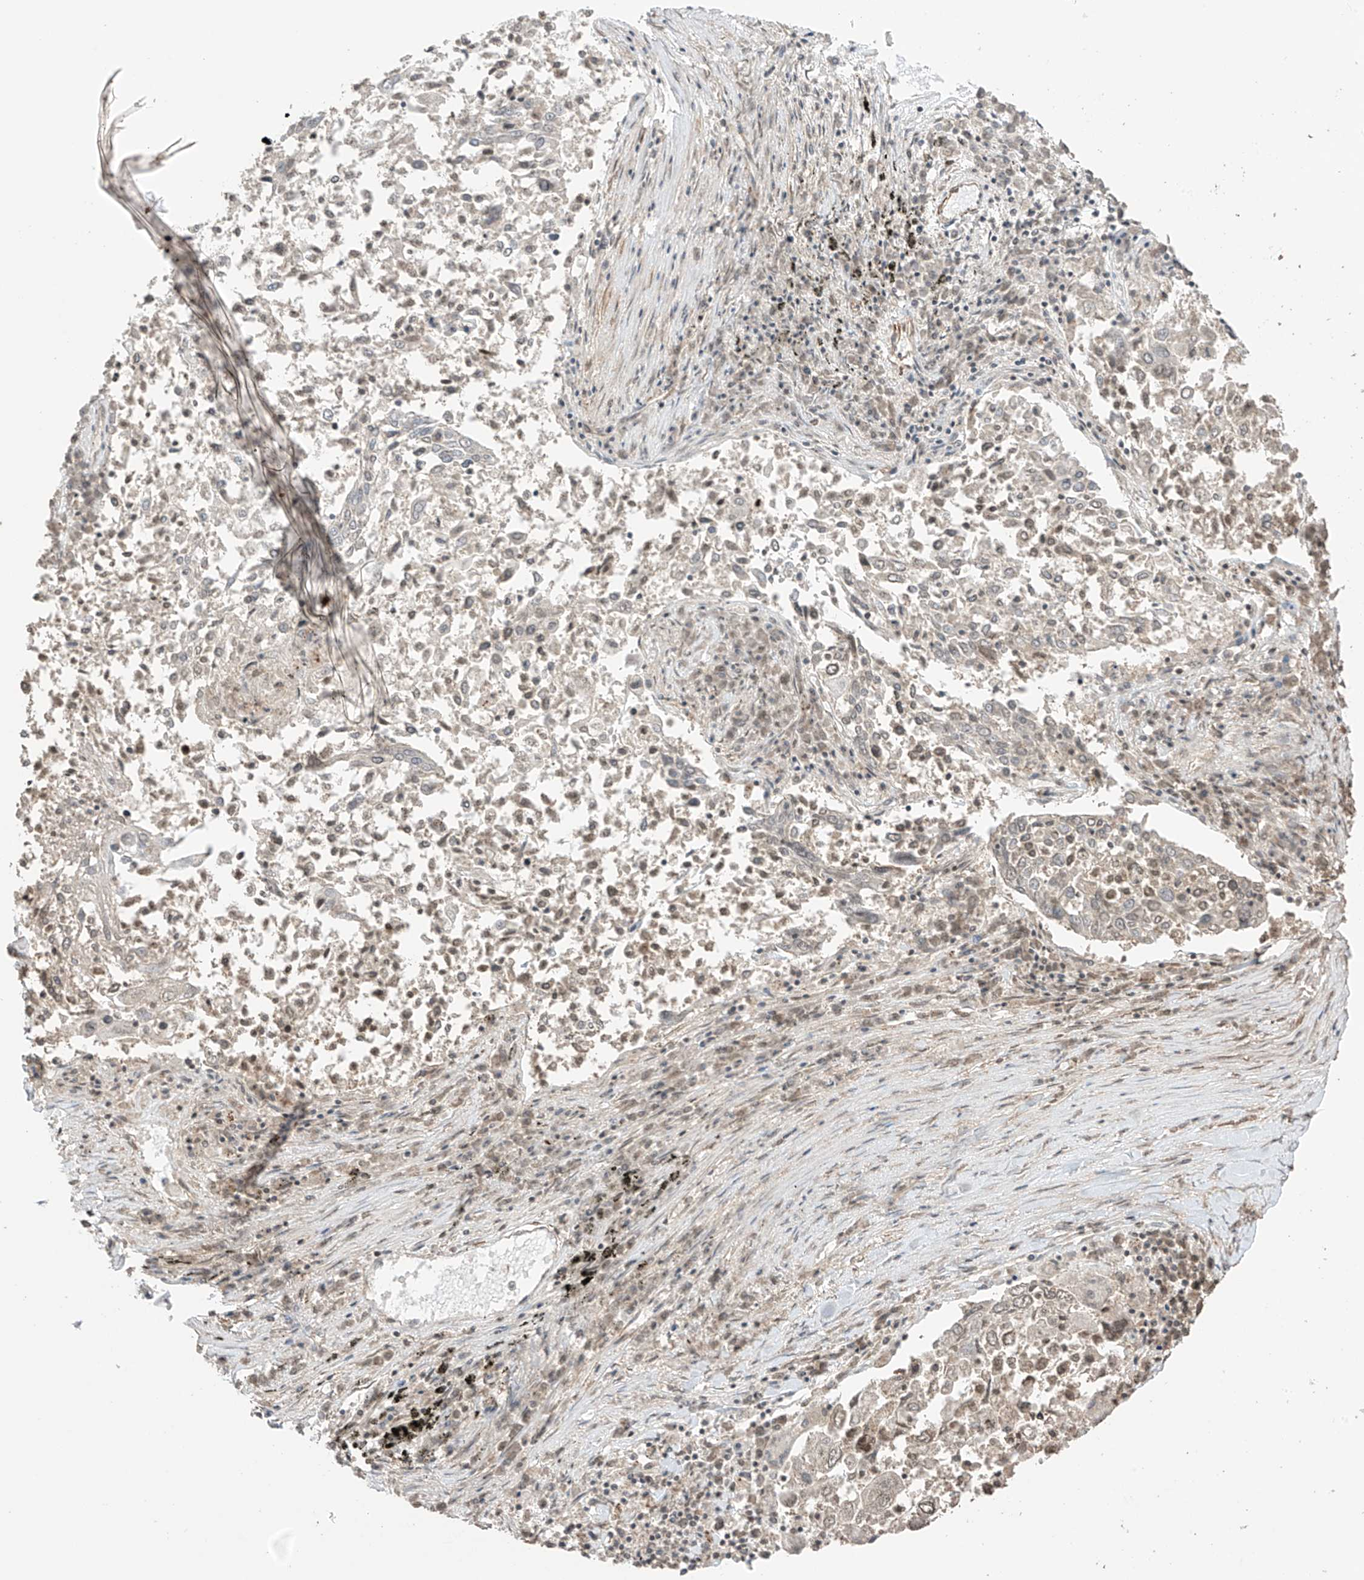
{"staining": {"intensity": "weak", "quantity": "<25%", "location": "nuclear"}, "tissue": "lung cancer", "cell_type": "Tumor cells", "image_type": "cancer", "snomed": [{"axis": "morphology", "description": "Squamous cell carcinoma, NOS"}, {"axis": "topography", "description": "Lung"}], "caption": "This is a photomicrograph of immunohistochemistry staining of lung cancer (squamous cell carcinoma), which shows no positivity in tumor cells.", "gene": "TTLL5", "patient": {"sex": "male", "age": 65}}